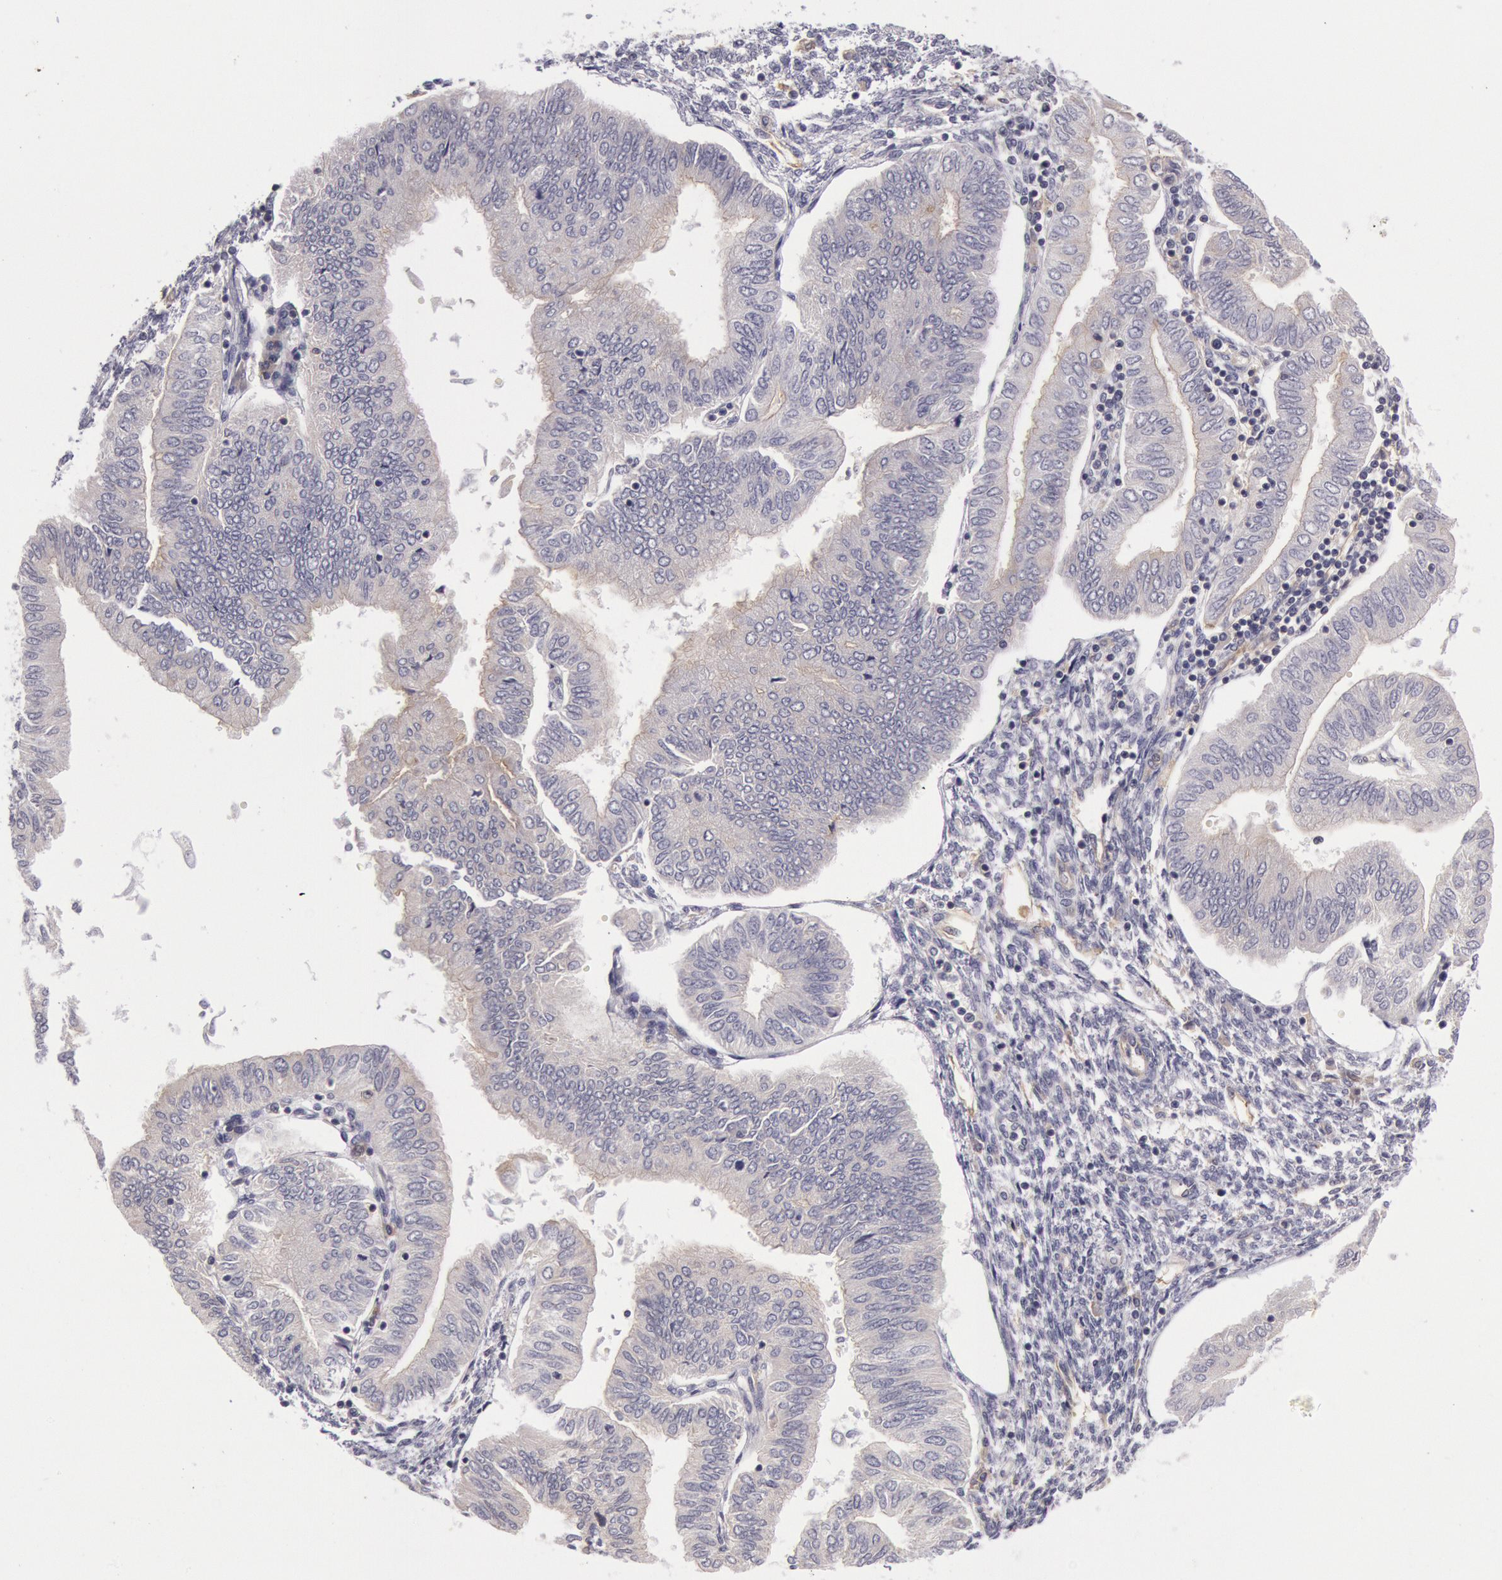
{"staining": {"intensity": "weak", "quantity": "<25%", "location": "cytoplasmic/membranous"}, "tissue": "endometrial cancer", "cell_type": "Tumor cells", "image_type": "cancer", "snomed": [{"axis": "morphology", "description": "Adenocarcinoma, NOS"}, {"axis": "topography", "description": "Endometrium"}], "caption": "Tumor cells are negative for brown protein staining in endometrial adenocarcinoma.", "gene": "MYO5A", "patient": {"sex": "female", "age": 51}}